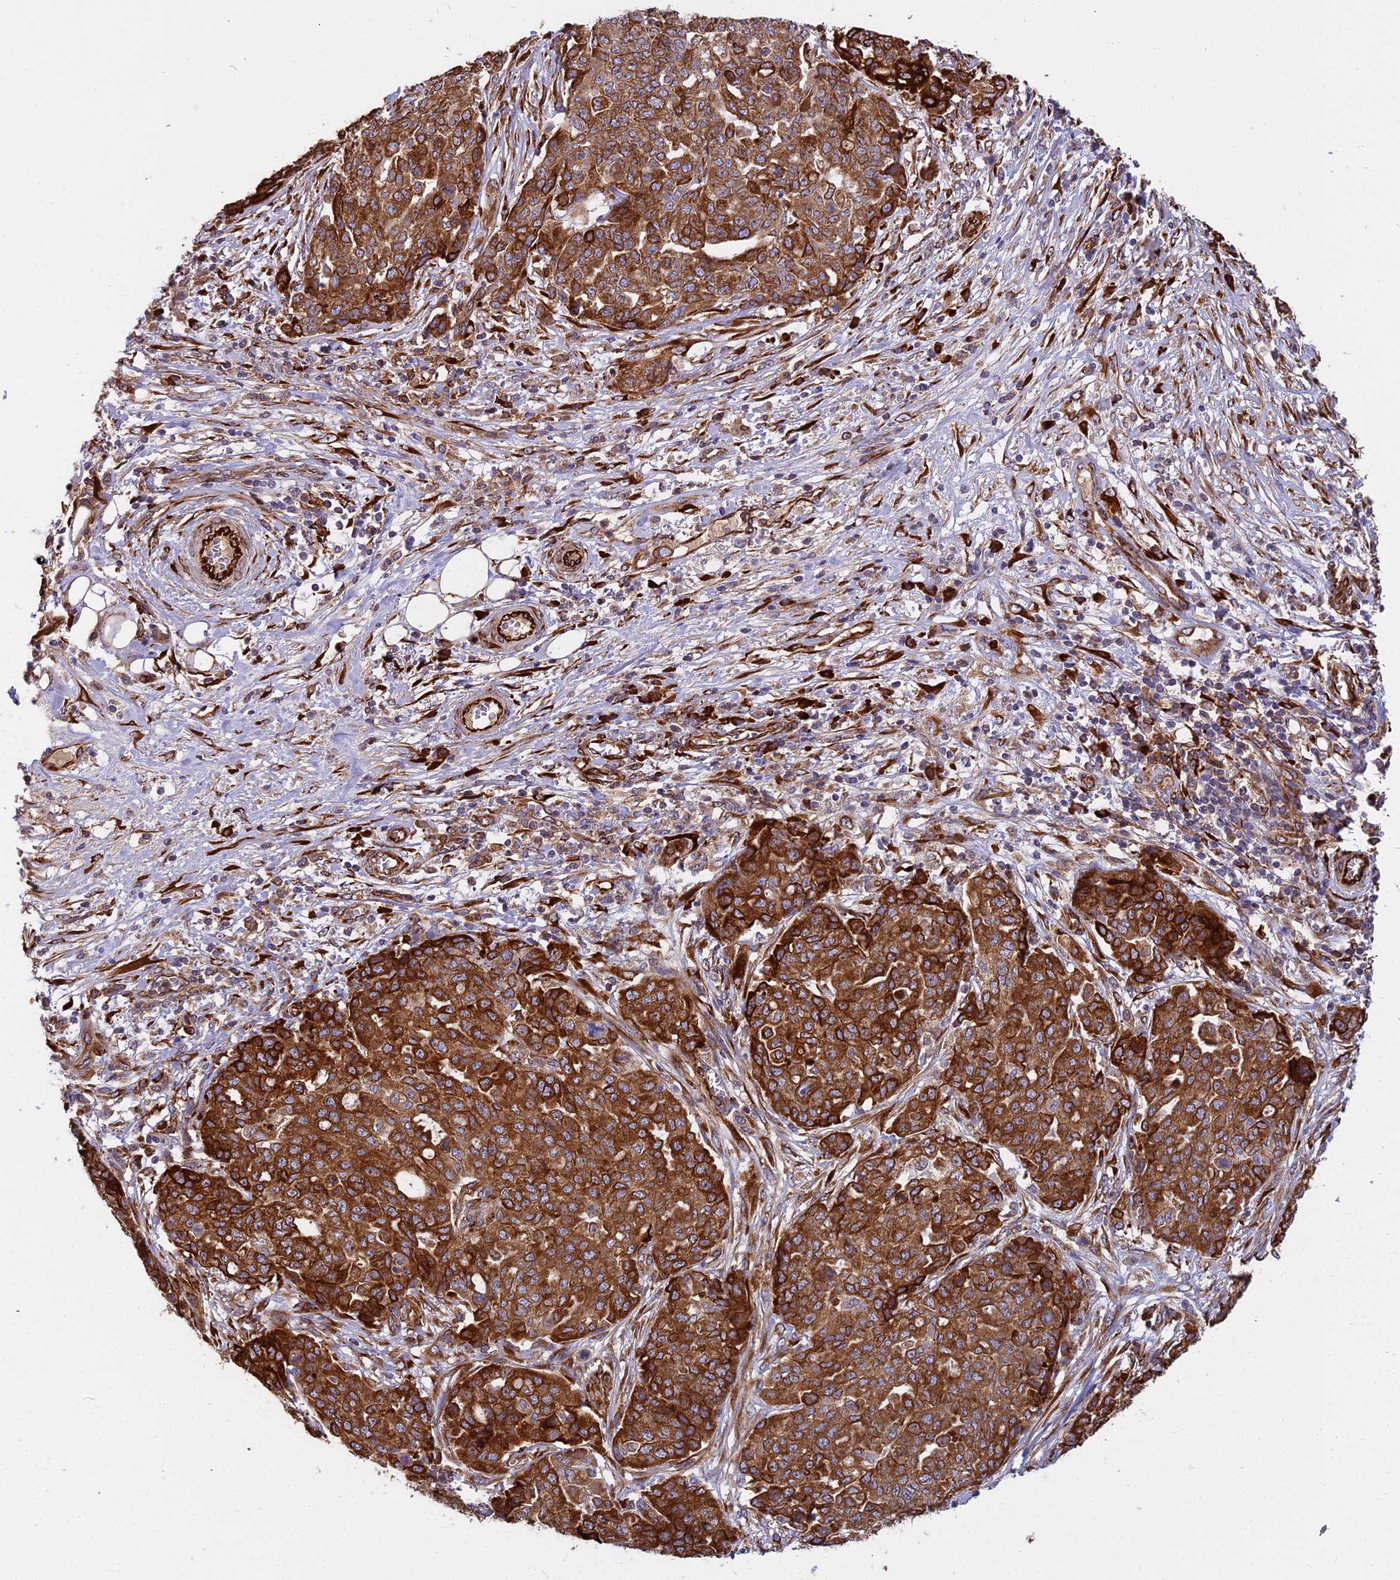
{"staining": {"intensity": "strong", "quantity": ">75%", "location": "cytoplasmic/membranous"}, "tissue": "ovarian cancer", "cell_type": "Tumor cells", "image_type": "cancer", "snomed": [{"axis": "morphology", "description": "Cystadenocarcinoma, serous, NOS"}, {"axis": "topography", "description": "Soft tissue"}, {"axis": "topography", "description": "Ovary"}], "caption": "Strong cytoplasmic/membranous protein expression is seen in about >75% of tumor cells in ovarian serous cystadenocarcinoma. (IHC, brightfield microscopy, high magnification).", "gene": "NDUFAF7", "patient": {"sex": "female", "age": 57}}